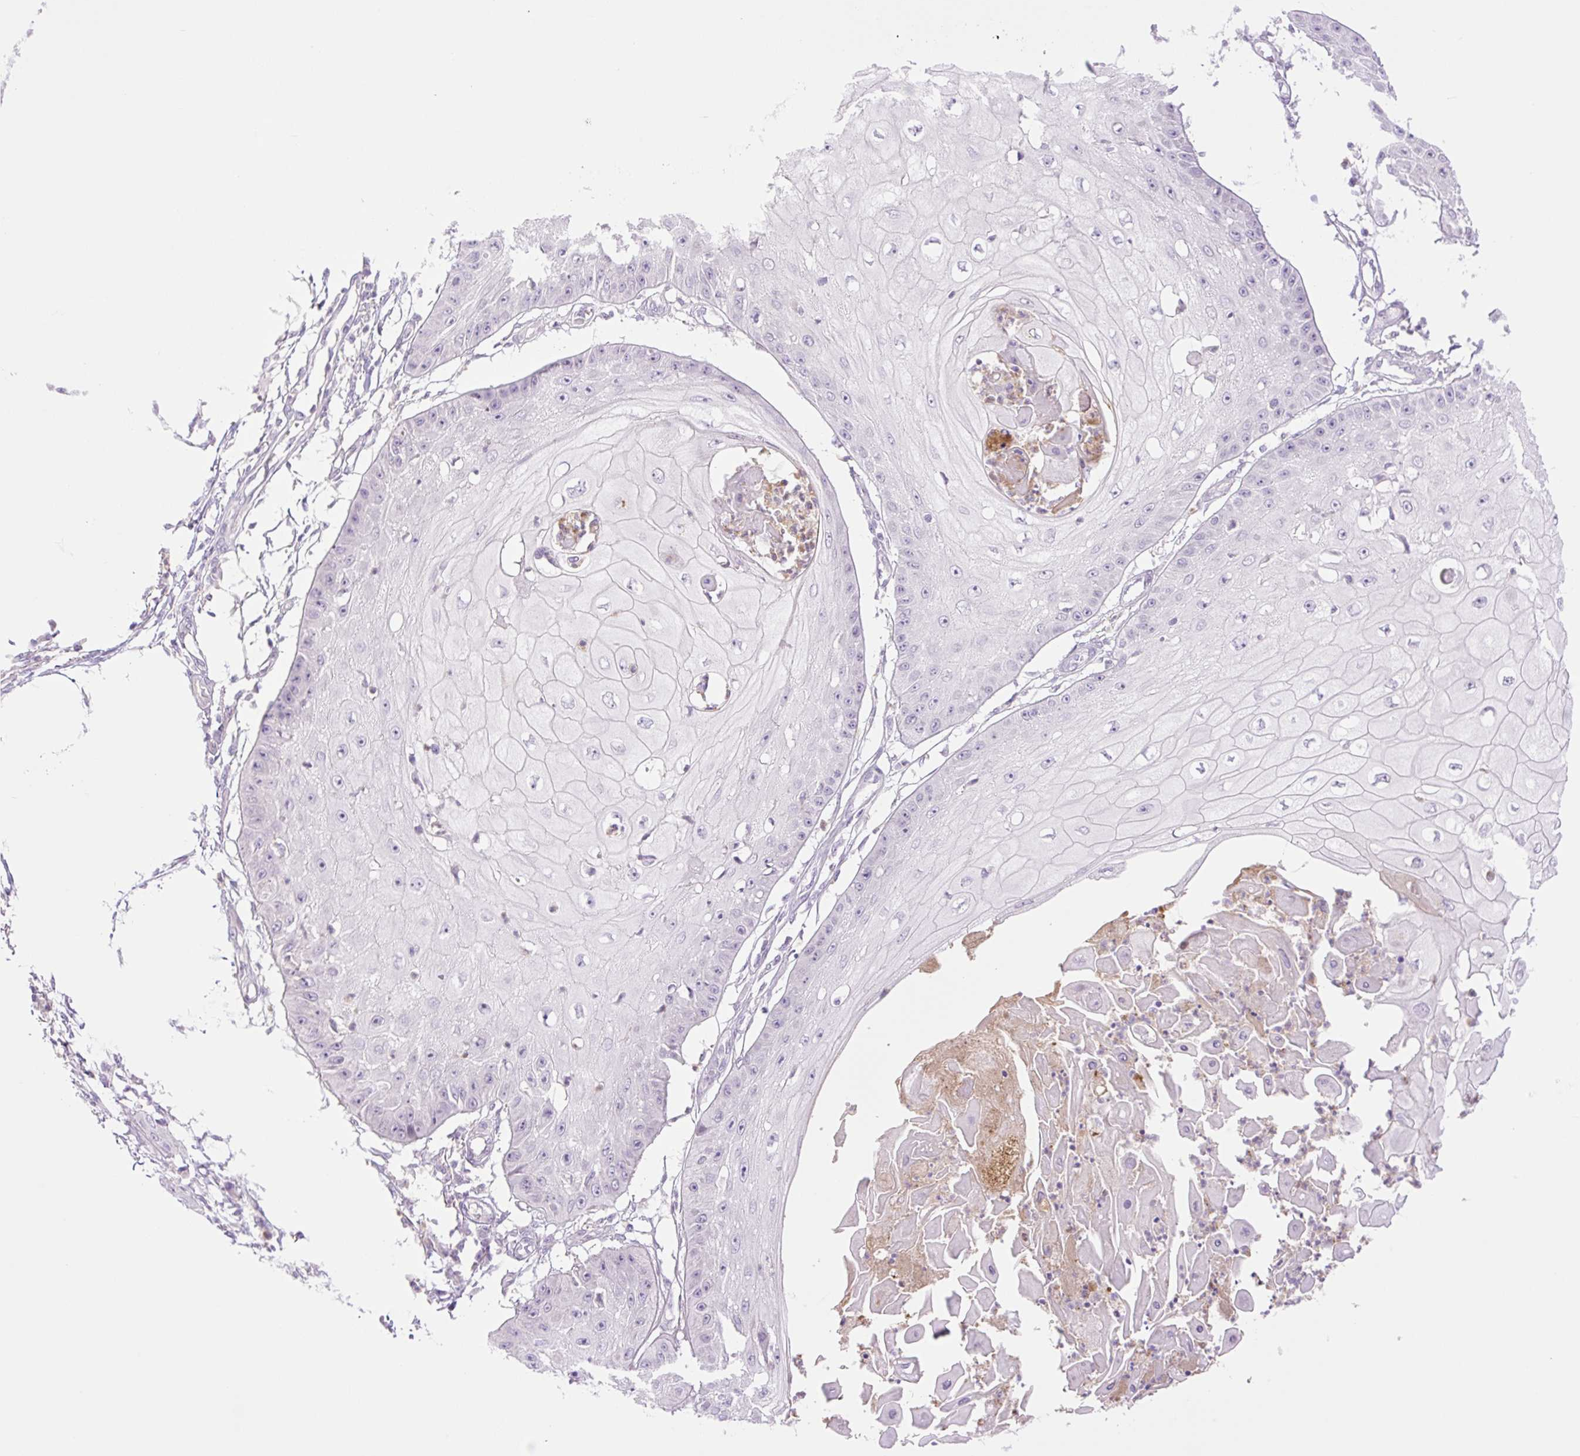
{"staining": {"intensity": "negative", "quantity": "none", "location": "none"}, "tissue": "skin cancer", "cell_type": "Tumor cells", "image_type": "cancer", "snomed": [{"axis": "morphology", "description": "Squamous cell carcinoma, NOS"}, {"axis": "topography", "description": "Skin"}], "caption": "Squamous cell carcinoma (skin) stained for a protein using immunohistochemistry (IHC) shows no expression tumor cells.", "gene": "TBX15", "patient": {"sex": "male", "age": 70}}